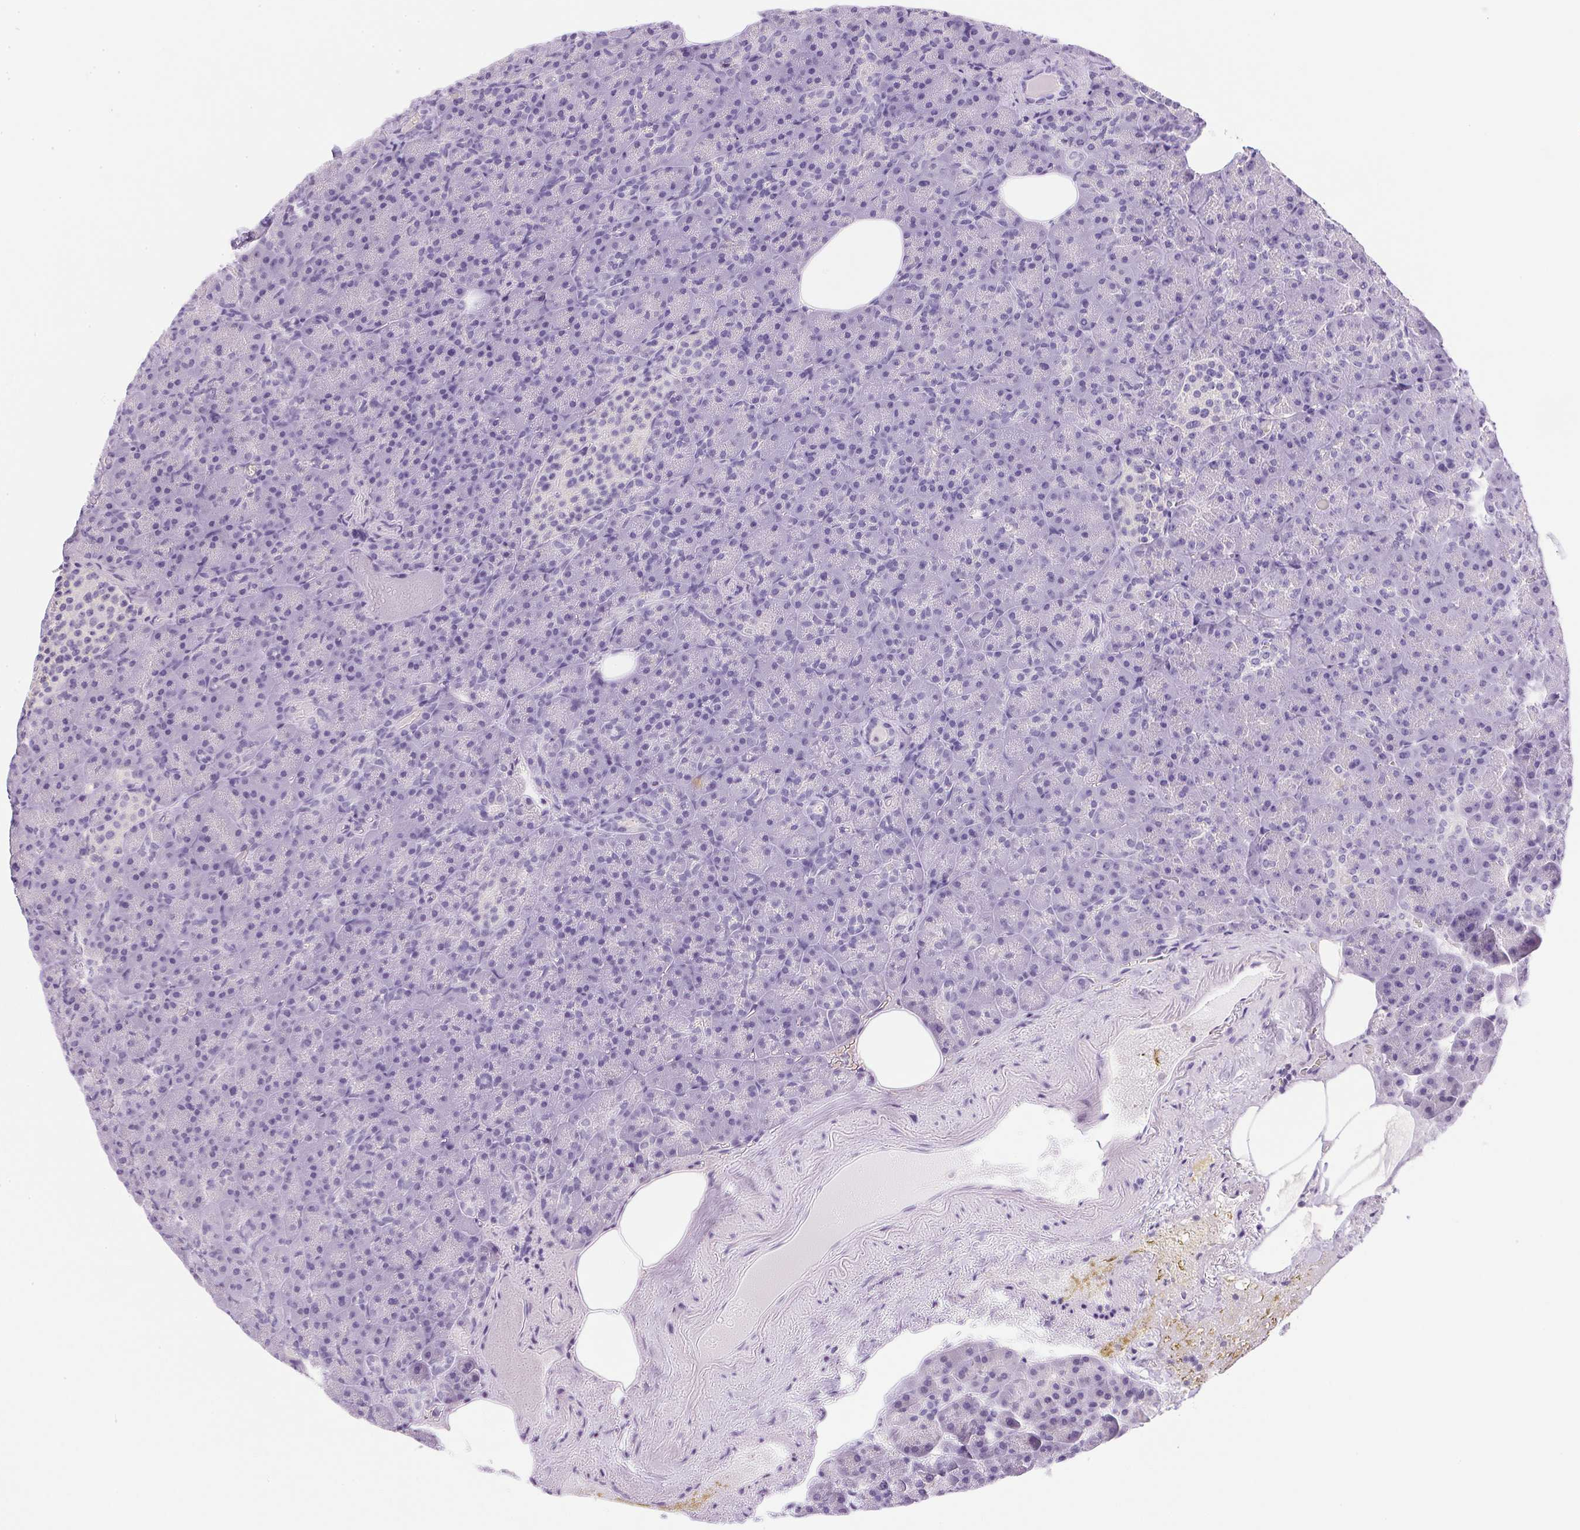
{"staining": {"intensity": "negative", "quantity": "none", "location": "none"}, "tissue": "pancreas", "cell_type": "Exocrine glandular cells", "image_type": "normal", "snomed": [{"axis": "morphology", "description": "Normal tissue, NOS"}, {"axis": "topography", "description": "Pancreas"}], "caption": "Exocrine glandular cells are negative for brown protein staining in unremarkable pancreas. (Brightfield microscopy of DAB immunohistochemistry at high magnification).", "gene": "ATP6V0A4", "patient": {"sex": "female", "age": 74}}